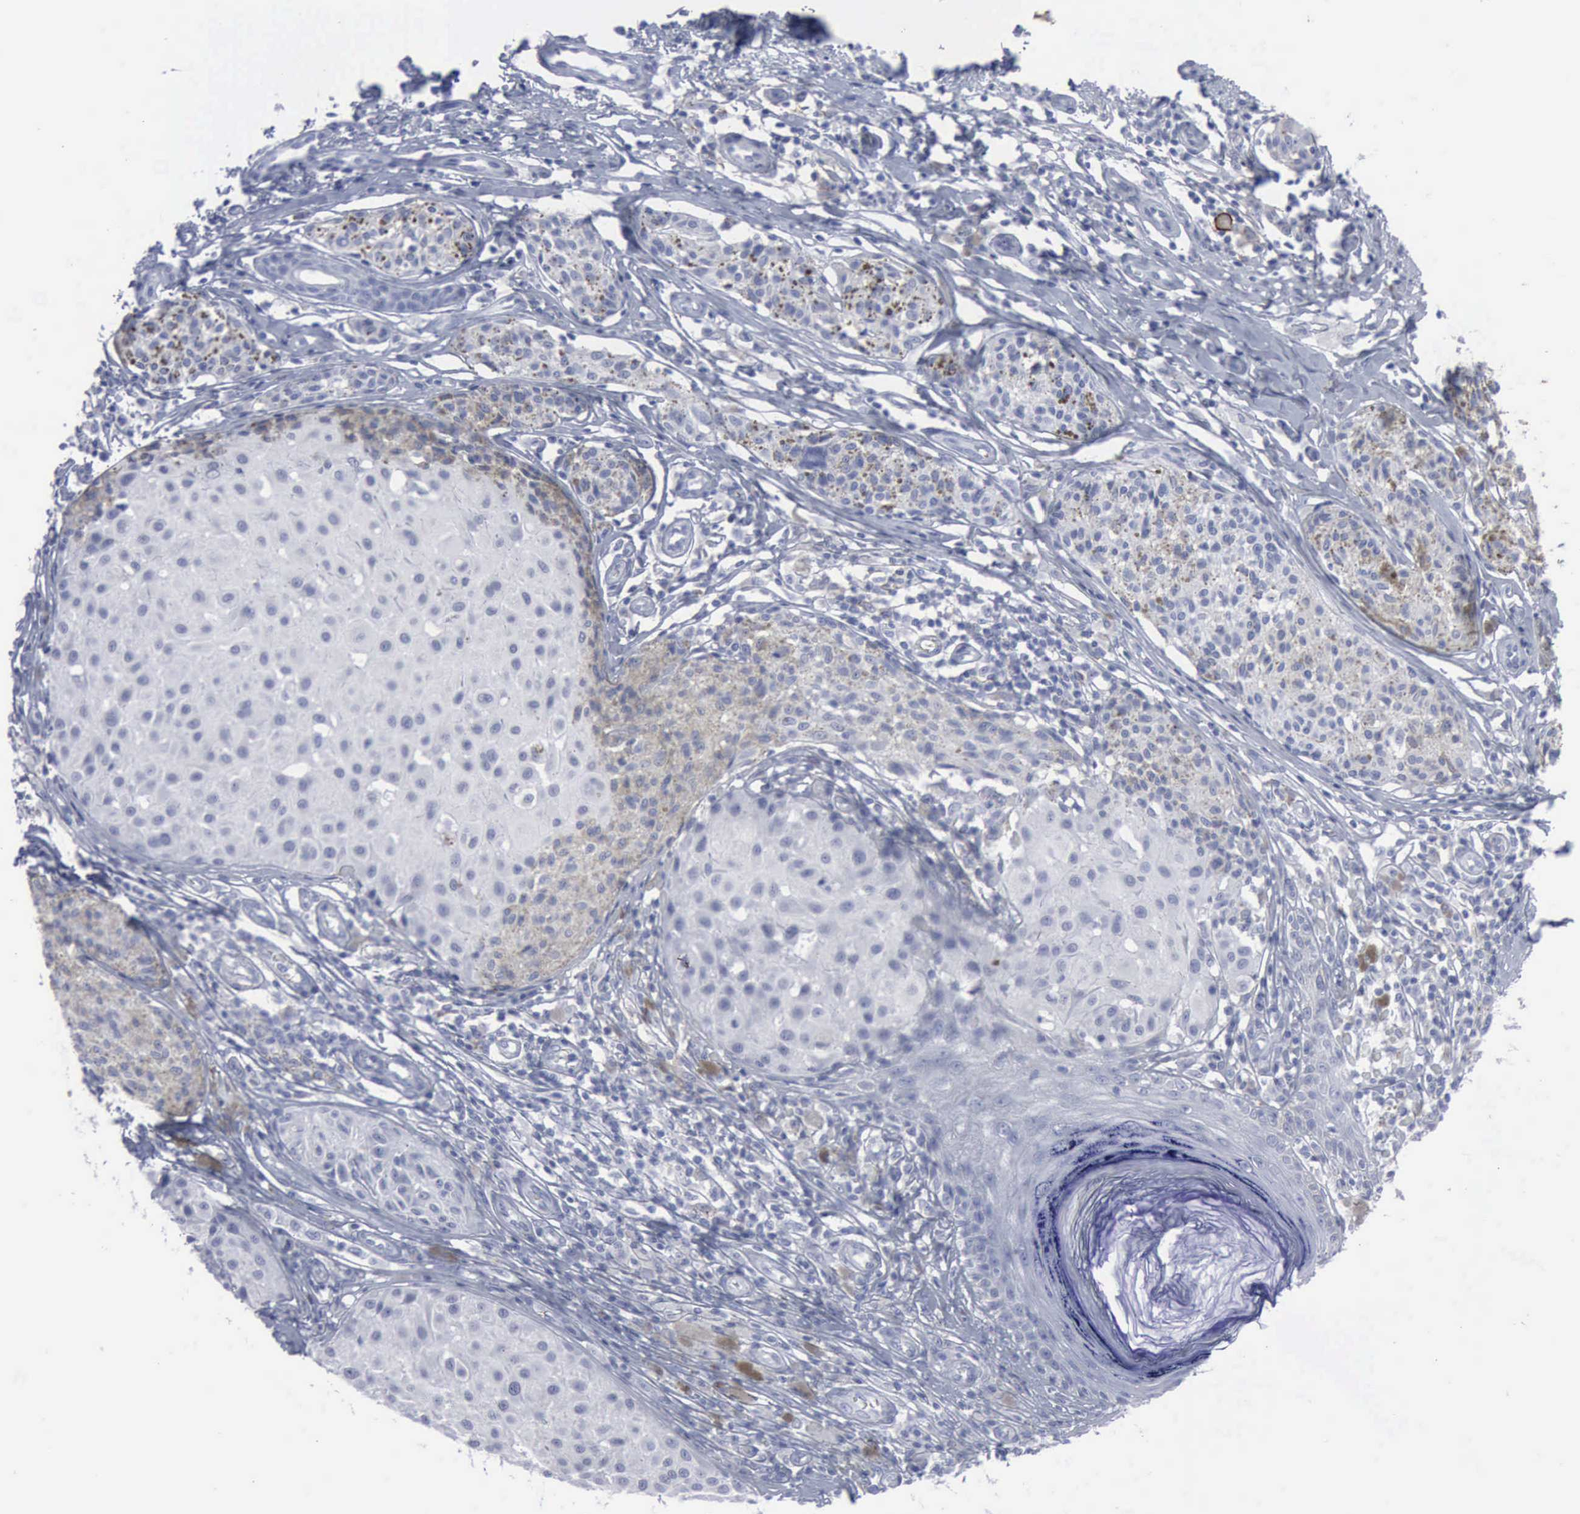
{"staining": {"intensity": "negative", "quantity": "none", "location": "none"}, "tissue": "melanoma", "cell_type": "Tumor cells", "image_type": "cancer", "snomed": [{"axis": "morphology", "description": "Malignant melanoma, NOS"}, {"axis": "topography", "description": "Skin"}], "caption": "Tumor cells show no significant expression in malignant melanoma.", "gene": "VCAM1", "patient": {"sex": "male", "age": 36}}